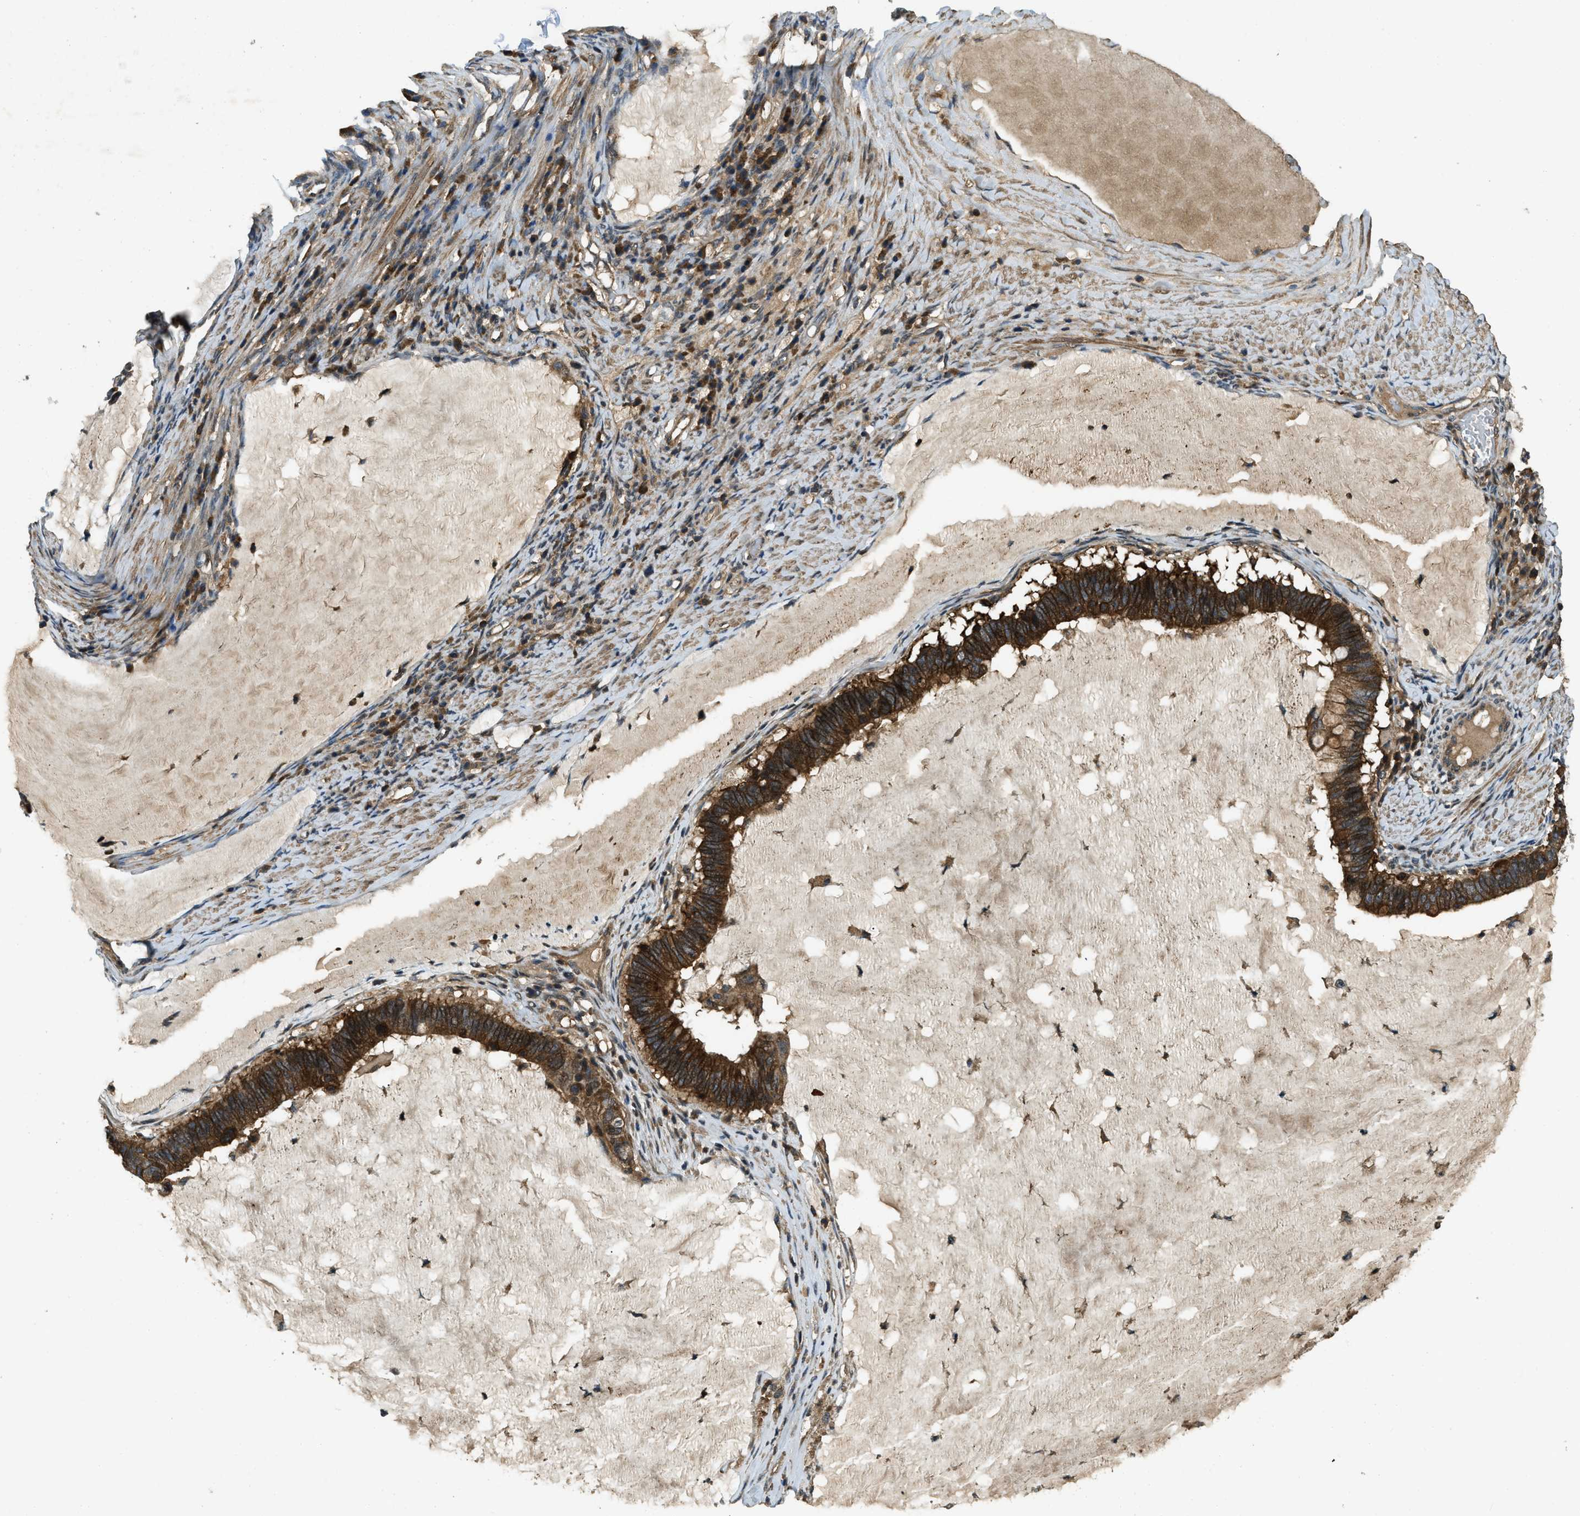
{"staining": {"intensity": "strong", "quantity": ">75%", "location": "cytoplasmic/membranous"}, "tissue": "ovarian cancer", "cell_type": "Tumor cells", "image_type": "cancer", "snomed": [{"axis": "morphology", "description": "Cystadenocarcinoma, mucinous, NOS"}, {"axis": "topography", "description": "Ovary"}], "caption": "Ovarian mucinous cystadenocarcinoma tissue demonstrates strong cytoplasmic/membranous staining in approximately >75% of tumor cells", "gene": "ATP8B1", "patient": {"sex": "female", "age": 61}}